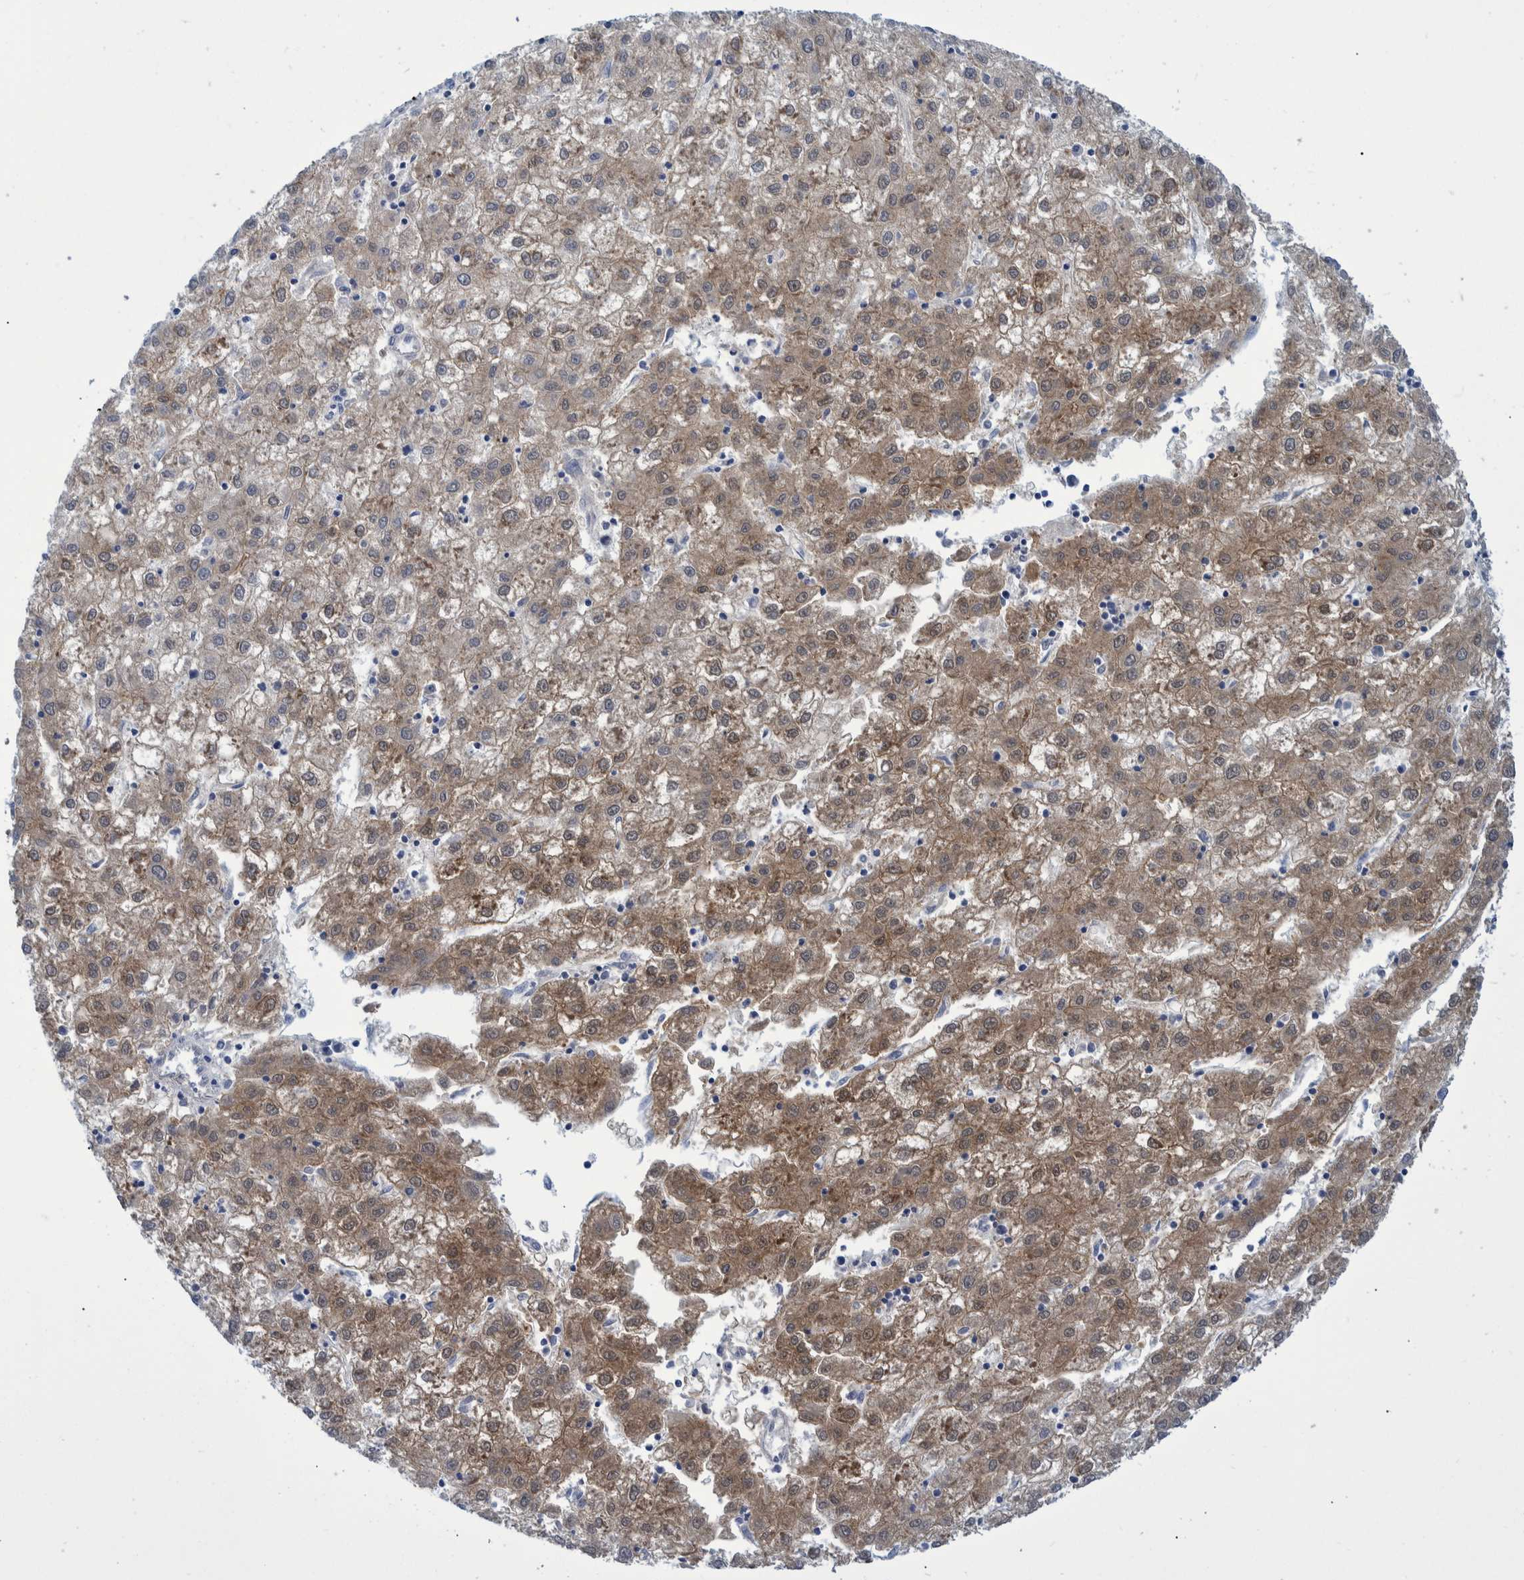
{"staining": {"intensity": "moderate", "quantity": ">75%", "location": "cytoplasmic/membranous"}, "tissue": "liver cancer", "cell_type": "Tumor cells", "image_type": "cancer", "snomed": [{"axis": "morphology", "description": "Carcinoma, Hepatocellular, NOS"}, {"axis": "topography", "description": "Liver"}], "caption": "Protein expression by immunohistochemistry shows moderate cytoplasmic/membranous positivity in approximately >75% of tumor cells in liver cancer.", "gene": "PCYT2", "patient": {"sex": "male", "age": 72}}